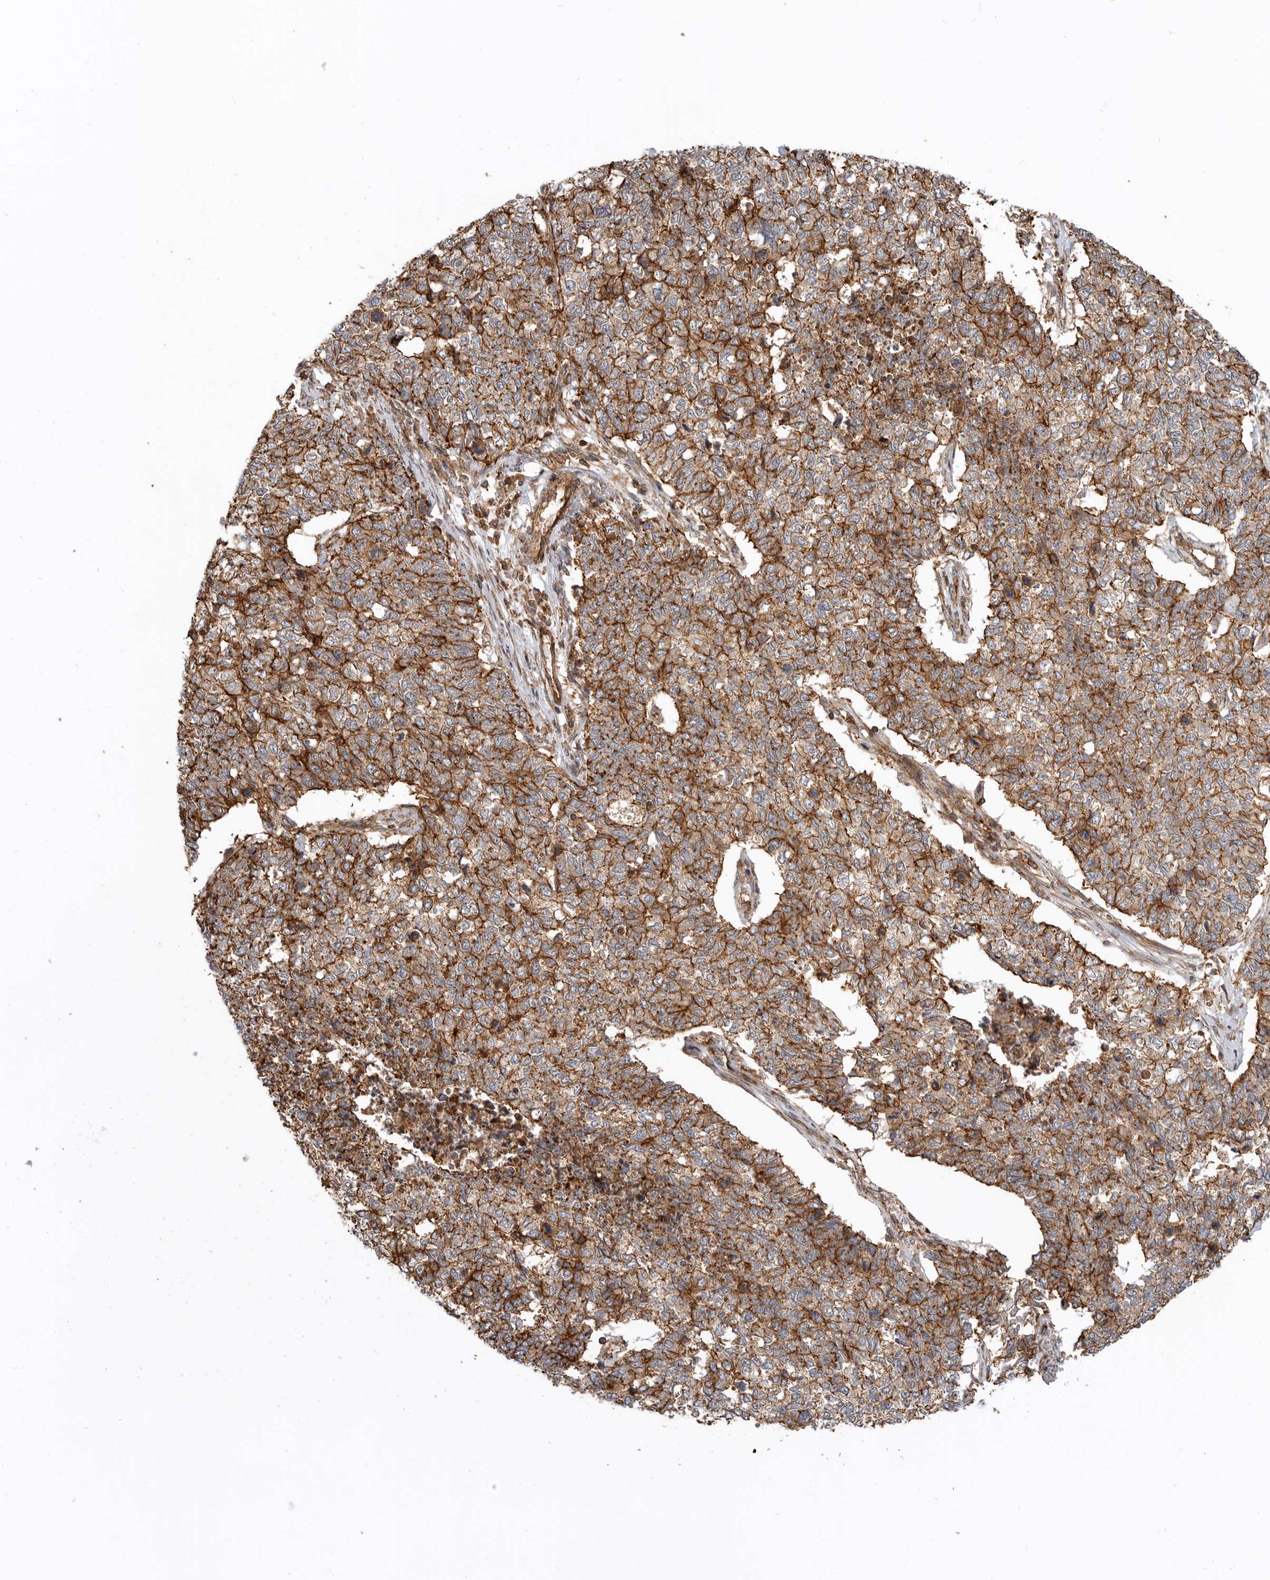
{"staining": {"intensity": "strong", "quantity": ">75%", "location": "cytoplasmic/membranous"}, "tissue": "cervical cancer", "cell_type": "Tumor cells", "image_type": "cancer", "snomed": [{"axis": "morphology", "description": "Squamous cell carcinoma, NOS"}, {"axis": "topography", "description": "Cervix"}], "caption": "Strong cytoplasmic/membranous staining is present in about >75% of tumor cells in cervical cancer.", "gene": "GPATCH2", "patient": {"sex": "female", "age": 63}}